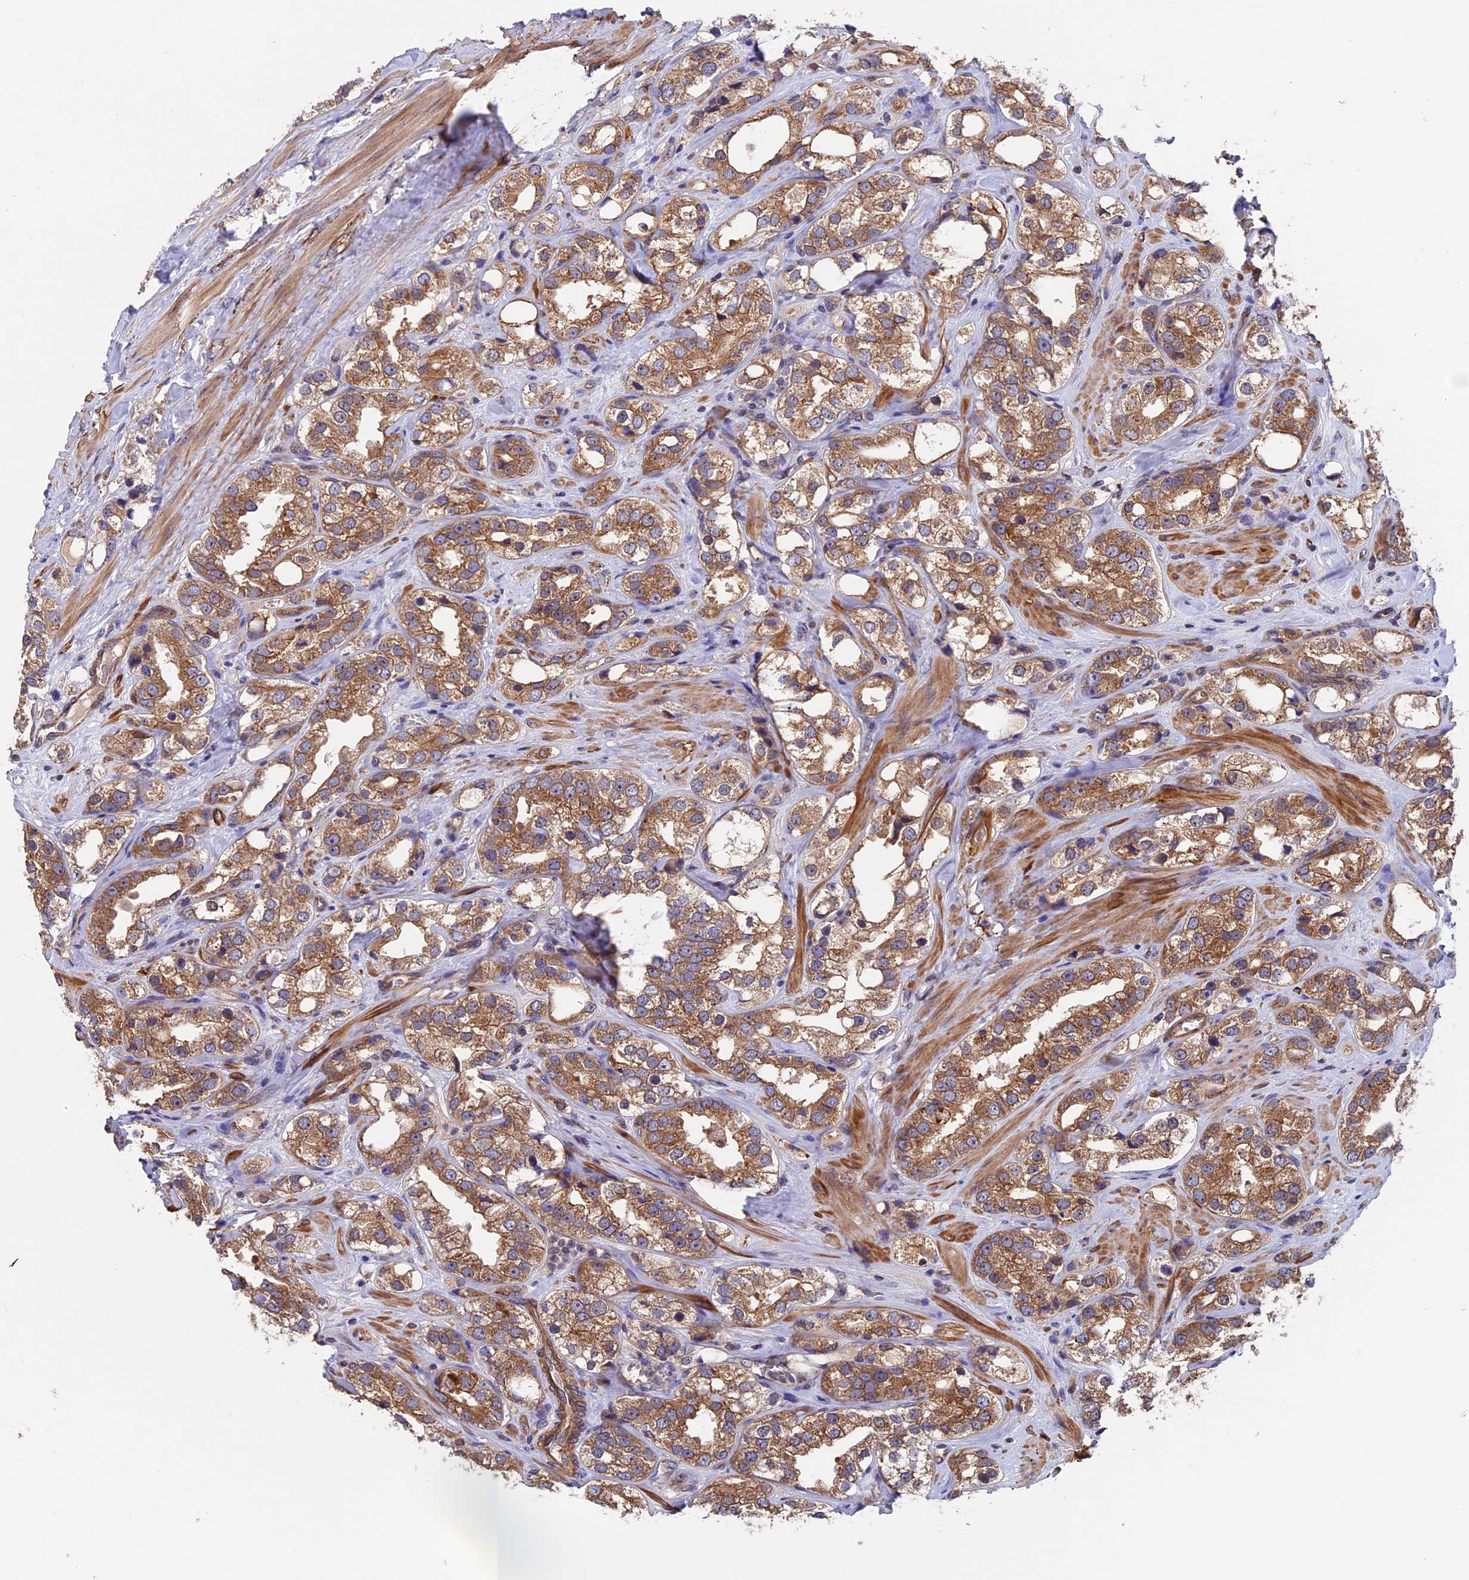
{"staining": {"intensity": "moderate", "quantity": ">75%", "location": "cytoplasmic/membranous"}, "tissue": "prostate cancer", "cell_type": "Tumor cells", "image_type": "cancer", "snomed": [{"axis": "morphology", "description": "Adenocarcinoma, NOS"}, {"axis": "topography", "description": "Prostate"}], "caption": "DAB immunohistochemical staining of human adenocarcinoma (prostate) reveals moderate cytoplasmic/membranous protein expression in about >75% of tumor cells.", "gene": "SLC9A5", "patient": {"sex": "male", "age": 79}}